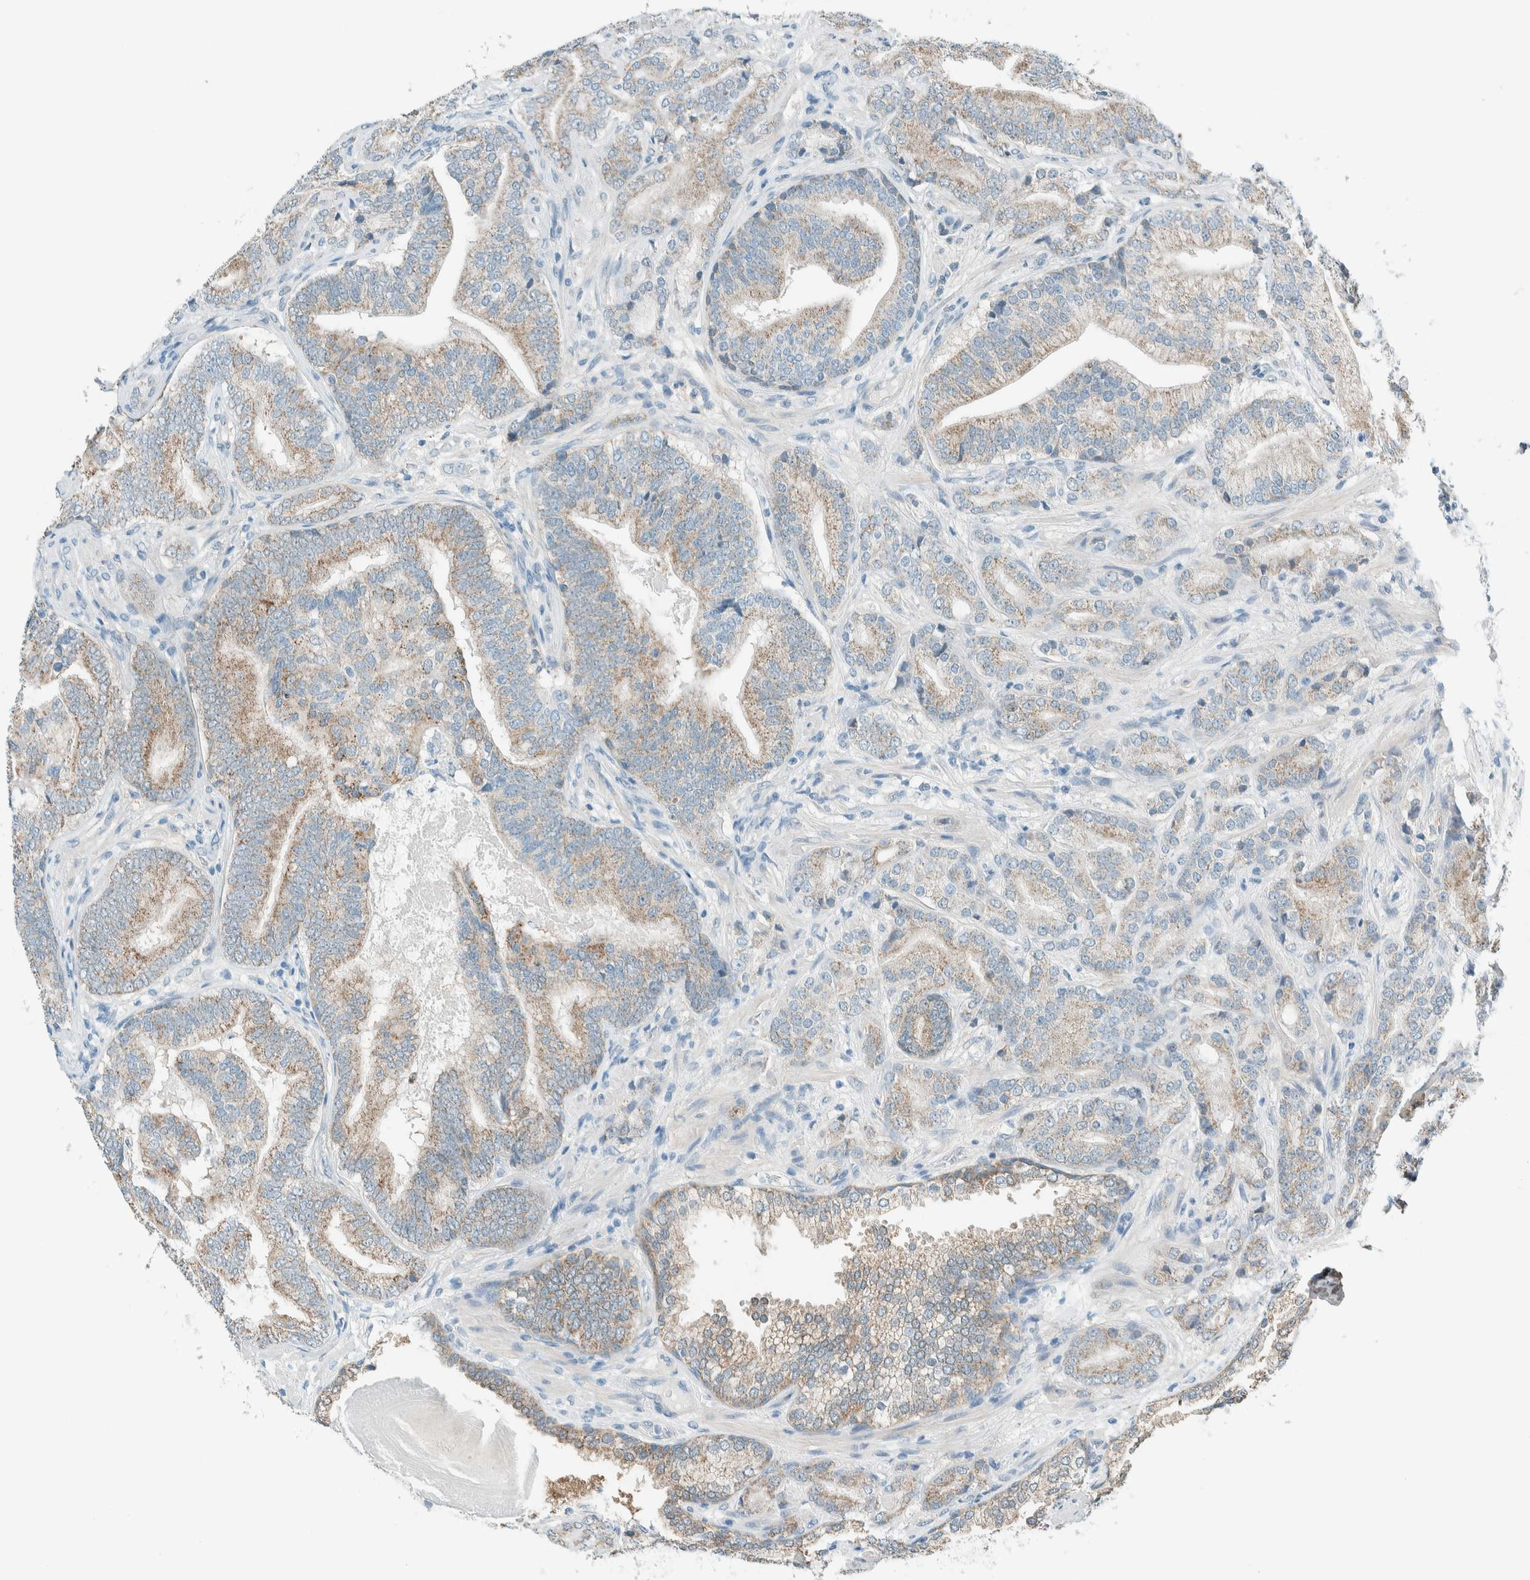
{"staining": {"intensity": "weak", "quantity": ">75%", "location": "cytoplasmic/membranous"}, "tissue": "prostate cancer", "cell_type": "Tumor cells", "image_type": "cancer", "snomed": [{"axis": "morphology", "description": "Adenocarcinoma, High grade"}, {"axis": "topography", "description": "Prostate"}], "caption": "Protein staining demonstrates weak cytoplasmic/membranous expression in approximately >75% of tumor cells in prostate cancer (adenocarcinoma (high-grade)). Nuclei are stained in blue.", "gene": "ALDH7A1", "patient": {"sex": "male", "age": 55}}